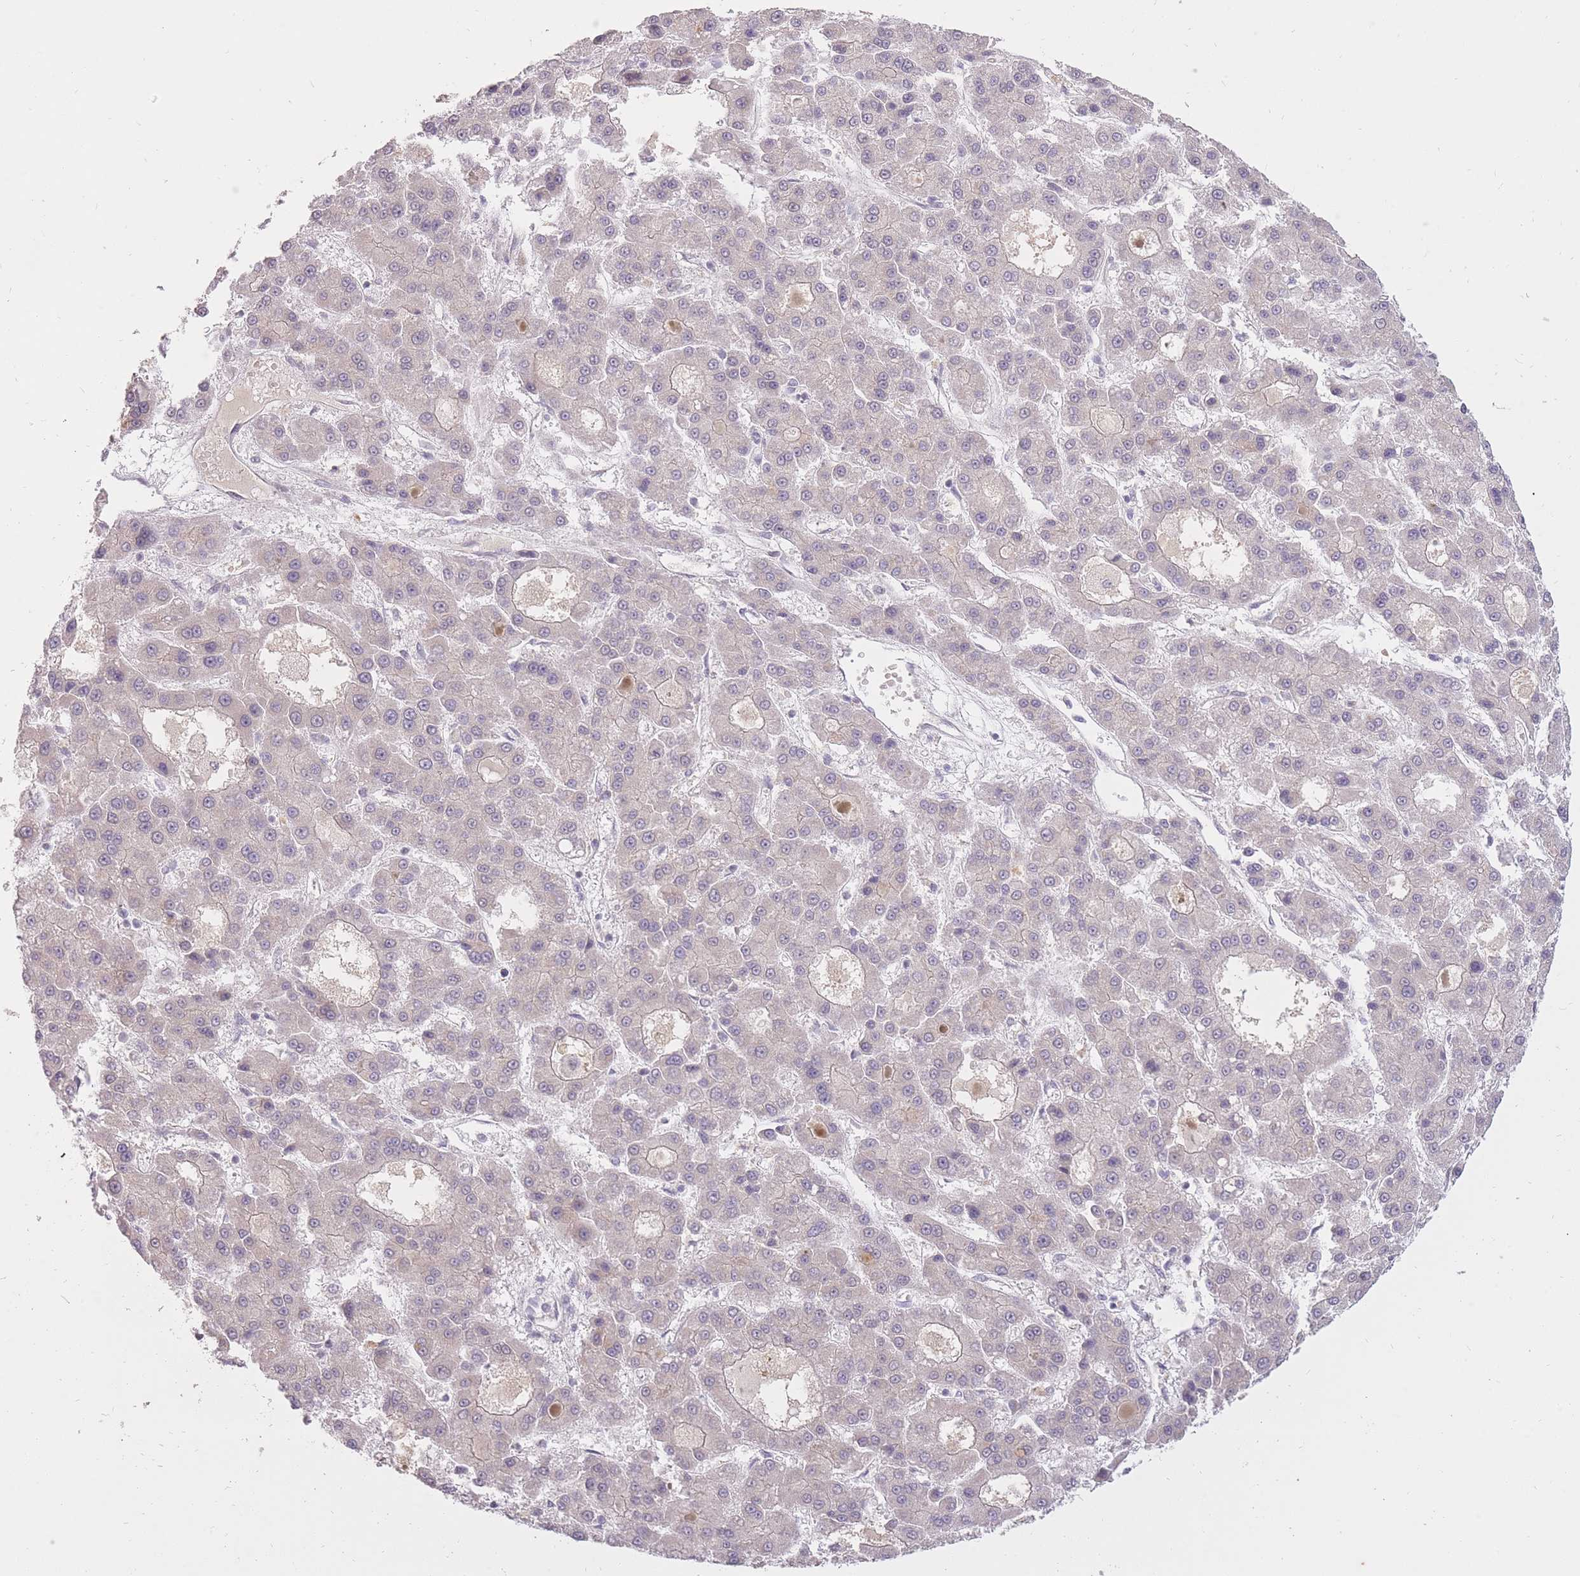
{"staining": {"intensity": "moderate", "quantity": "<25%", "location": "cytoplasmic/membranous"}, "tissue": "liver cancer", "cell_type": "Tumor cells", "image_type": "cancer", "snomed": [{"axis": "morphology", "description": "Carcinoma, Hepatocellular, NOS"}, {"axis": "topography", "description": "Liver"}], "caption": "Immunohistochemistry (IHC) staining of liver cancer (hepatocellular carcinoma), which shows low levels of moderate cytoplasmic/membranous expression in approximately <25% of tumor cells indicating moderate cytoplasmic/membranous protein expression. The staining was performed using DAB (3,3'-diaminobenzidine) (brown) for protein detection and nuclei were counterstained in hematoxylin (blue).", "gene": "LIN7C", "patient": {"sex": "male", "age": 70}}